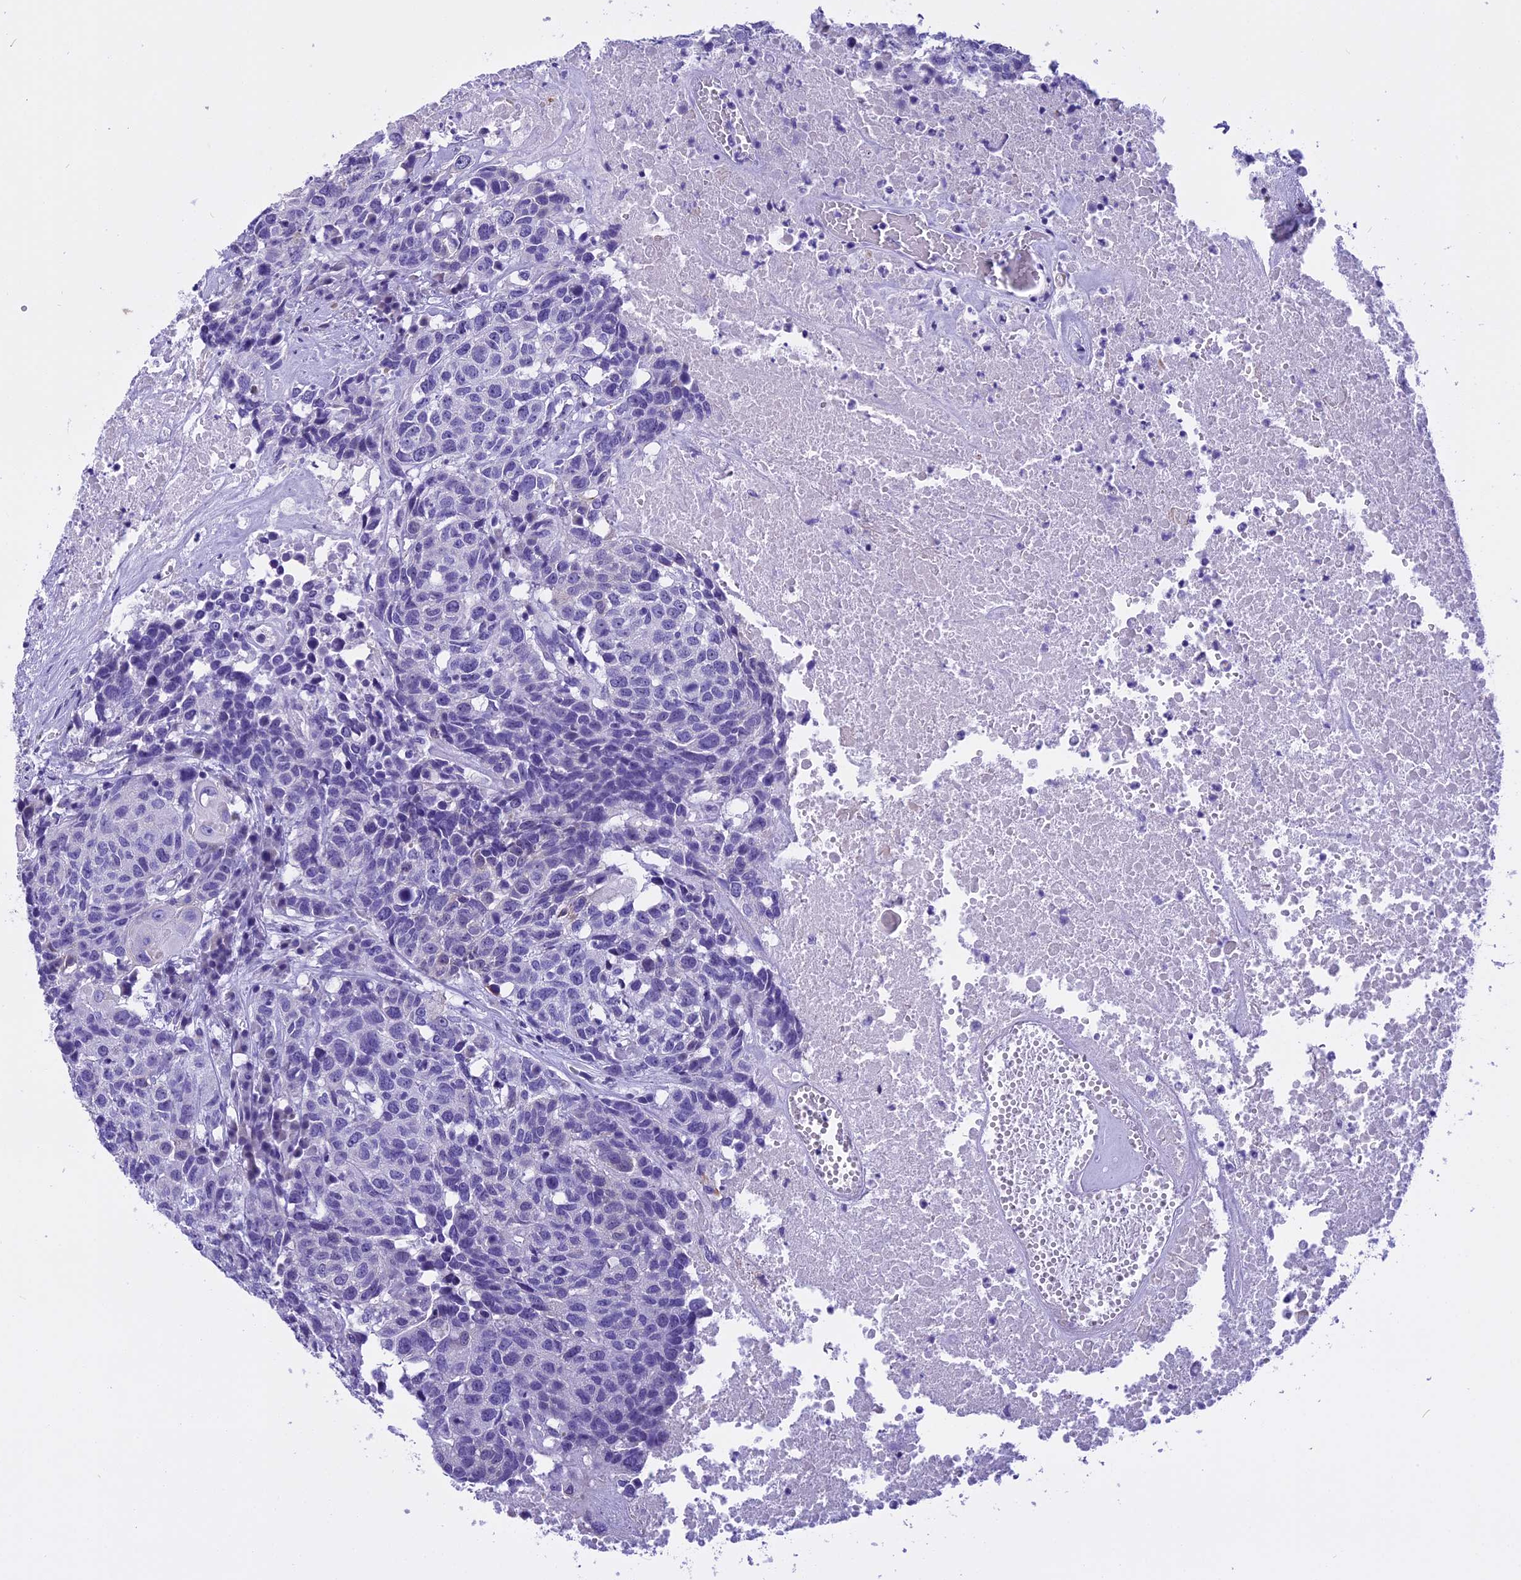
{"staining": {"intensity": "negative", "quantity": "none", "location": "none"}, "tissue": "head and neck cancer", "cell_type": "Tumor cells", "image_type": "cancer", "snomed": [{"axis": "morphology", "description": "Squamous cell carcinoma, NOS"}, {"axis": "topography", "description": "Head-Neck"}], "caption": "High magnification brightfield microscopy of head and neck cancer (squamous cell carcinoma) stained with DAB (brown) and counterstained with hematoxylin (blue): tumor cells show no significant positivity.", "gene": "KCTD14", "patient": {"sex": "male", "age": 66}}